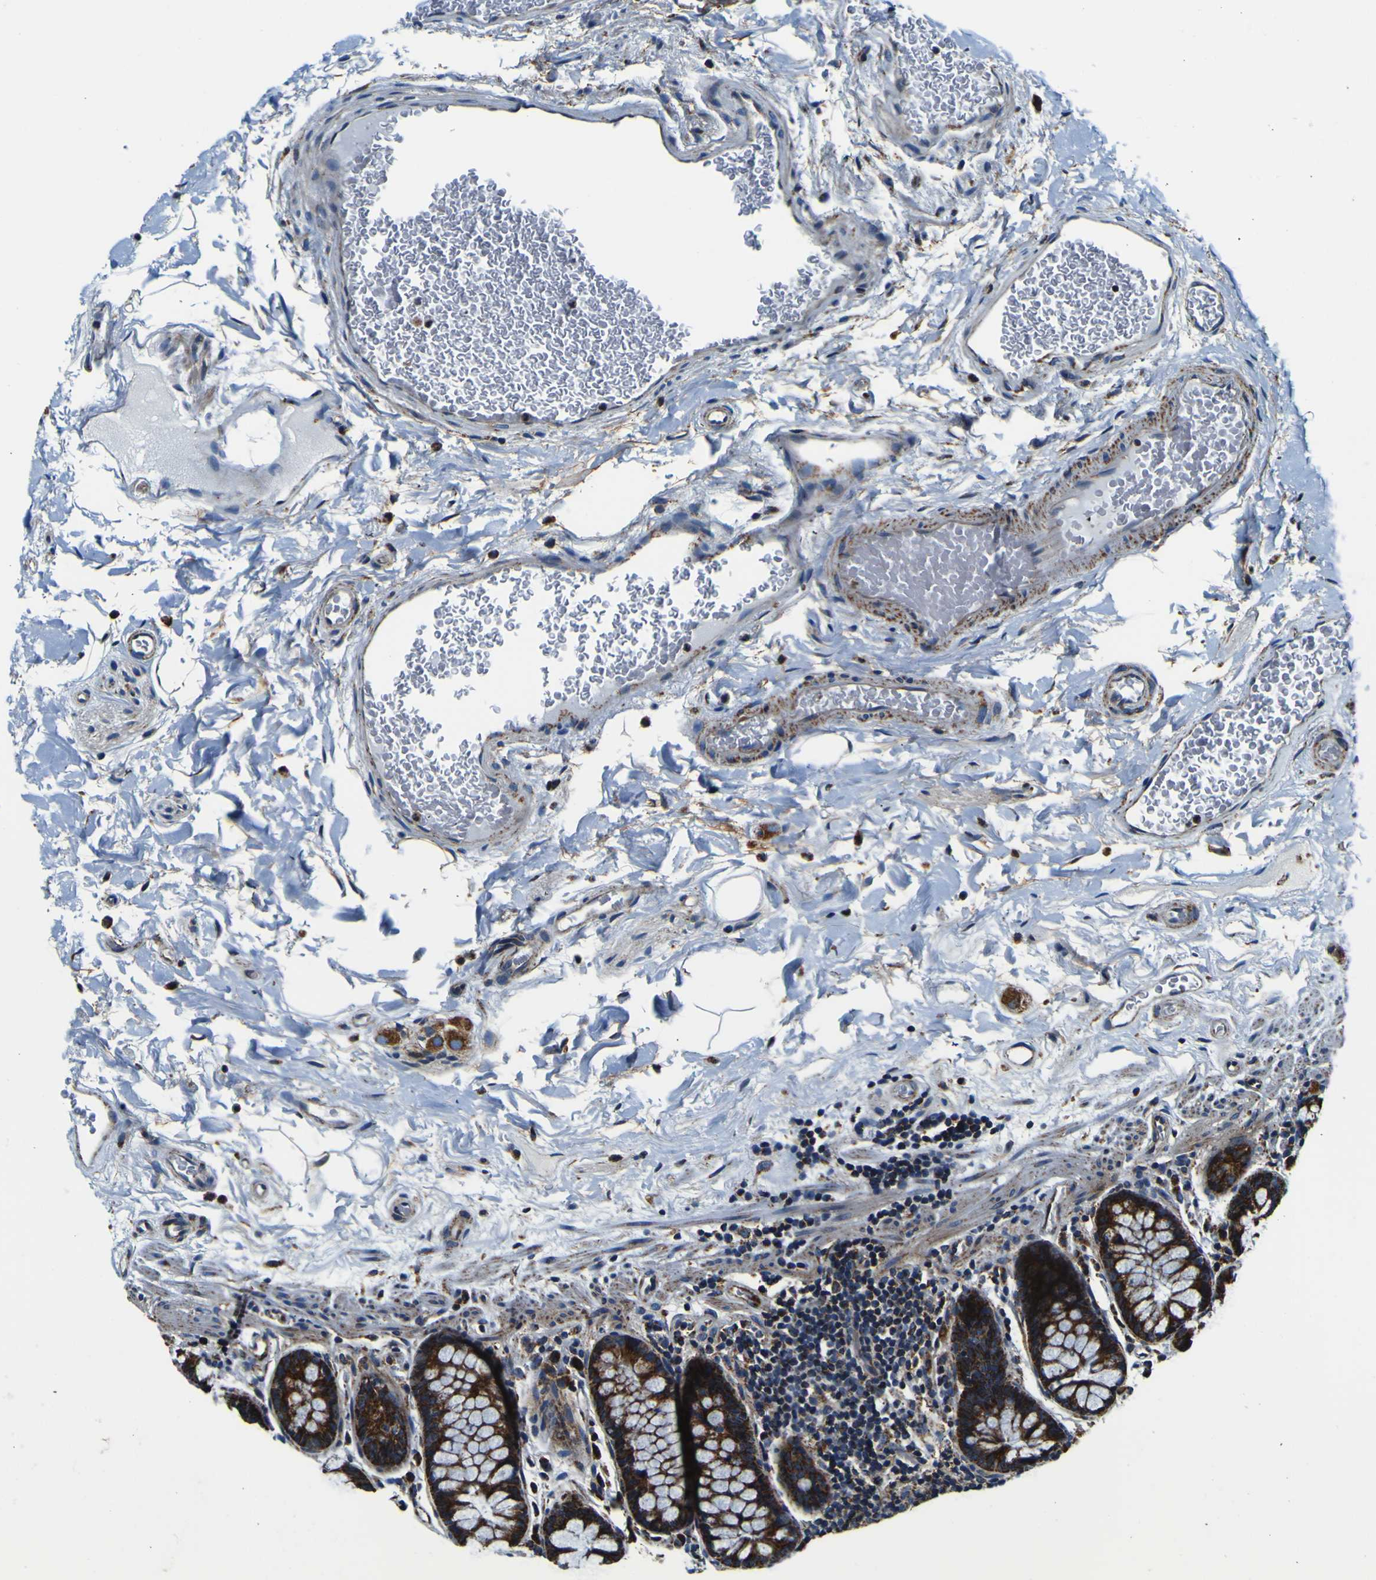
{"staining": {"intensity": "weak", "quantity": "25%-75%", "location": "cytoplasmic/membranous"}, "tissue": "colon", "cell_type": "Endothelial cells", "image_type": "normal", "snomed": [{"axis": "morphology", "description": "Normal tissue, NOS"}, {"axis": "topography", "description": "Colon"}], "caption": "Colon was stained to show a protein in brown. There is low levels of weak cytoplasmic/membranous staining in about 25%-75% of endothelial cells. (Stains: DAB in brown, nuclei in blue, Microscopy: brightfield microscopy at high magnification).", "gene": "PTRH2", "patient": {"sex": "female", "age": 80}}